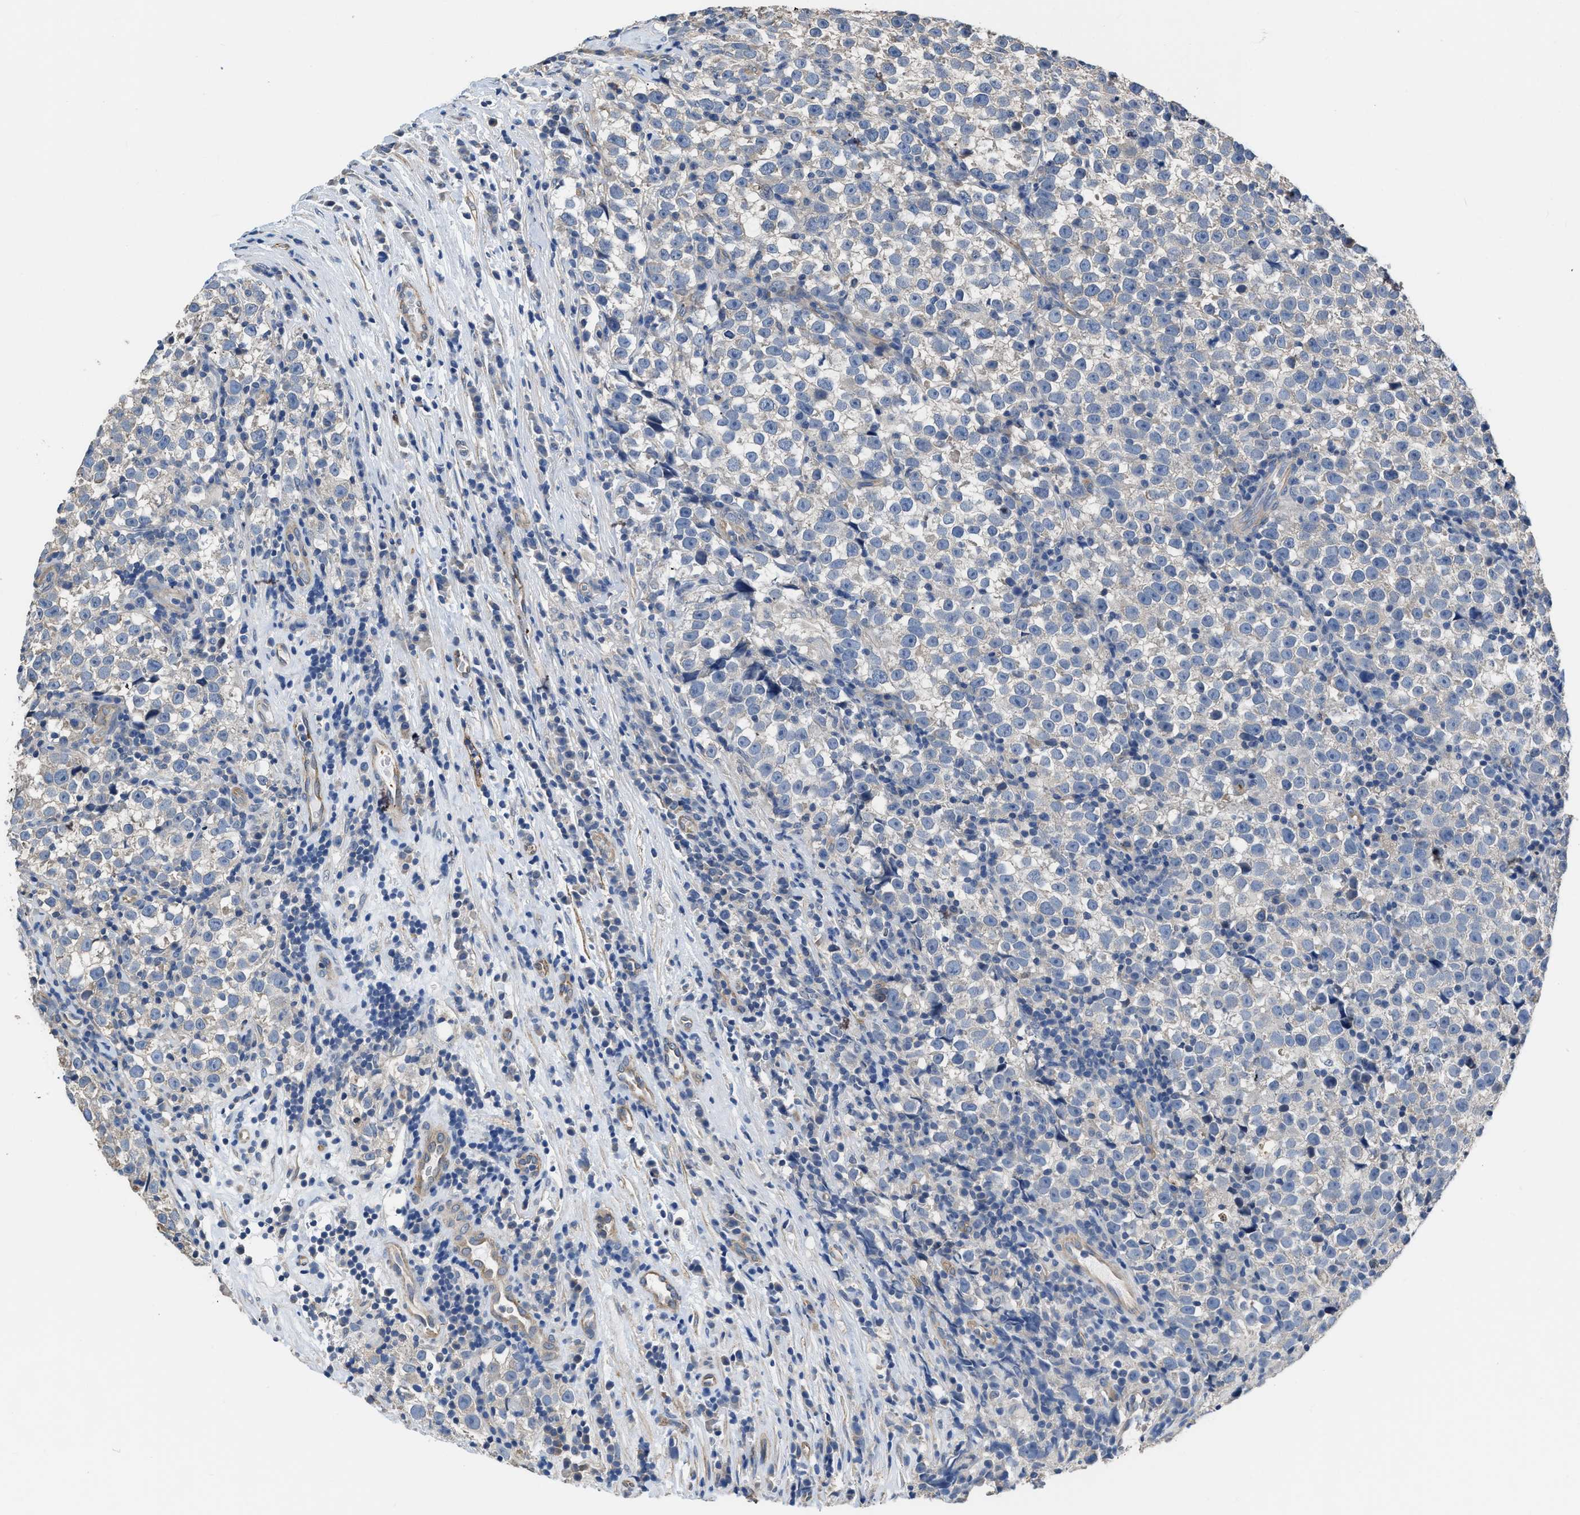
{"staining": {"intensity": "negative", "quantity": "none", "location": "none"}, "tissue": "testis cancer", "cell_type": "Tumor cells", "image_type": "cancer", "snomed": [{"axis": "morphology", "description": "Normal tissue, NOS"}, {"axis": "morphology", "description": "Seminoma, NOS"}, {"axis": "topography", "description": "Testis"}], "caption": "Image shows no protein positivity in tumor cells of testis cancer (seminoma) tissue.", "gene": "C22orf42", "patient": {"sex": "male", "age": 43}}